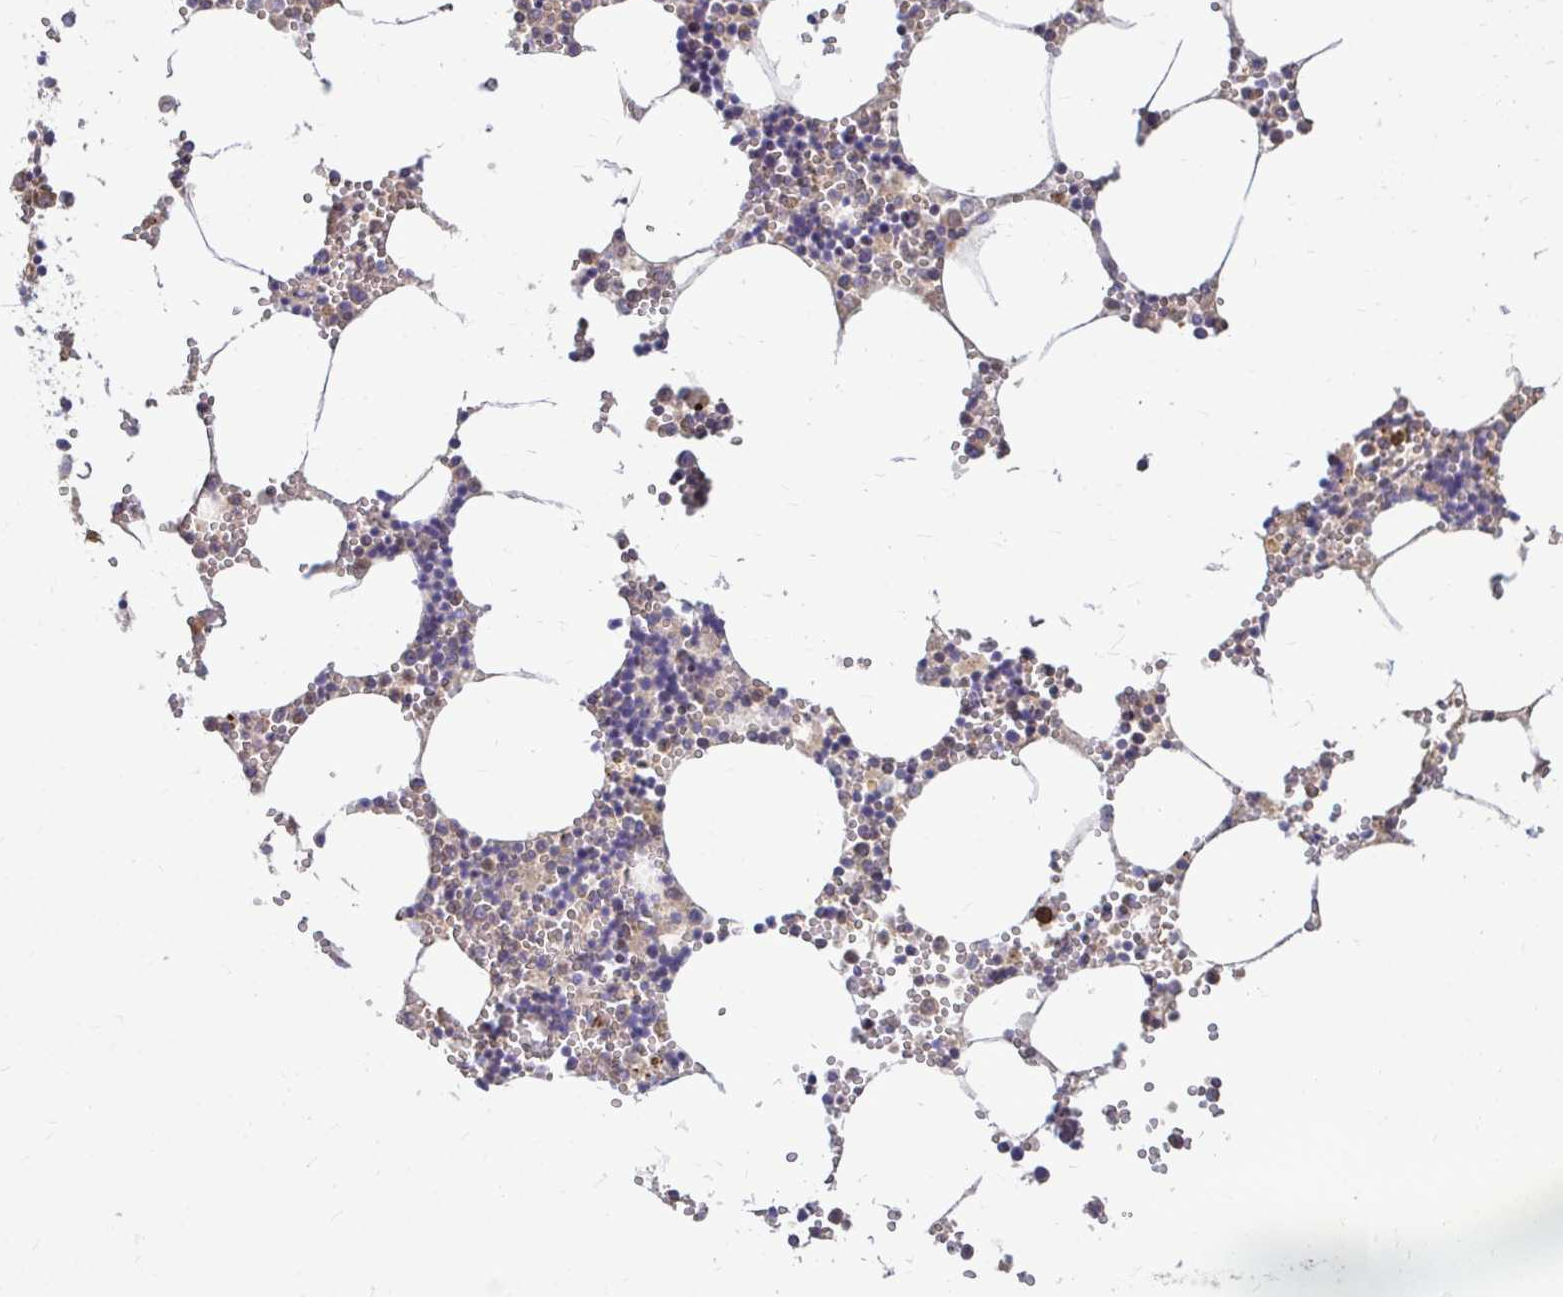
{"staining": {"intensity": "moderate", "quantity": "25%-75%", "location": "cytoplasmic/membranous"}, "tissue": "bone marrow", "cell_type": "Hematopoietic cells", "image_type": "normal", "snomed": [{"axis": "morphology", "description": "Normal tissue, NOS"}, {"axis": "topography", "description": "Bone marrow"}], "caption": "Protein staining of normal bone marrow reveals moderate cytoplasmic/membranous expression in approximately 25%-75% of hematopoietic cells.", "gene": "FMR1", "patient": {"sex": "male", "age": 54}}